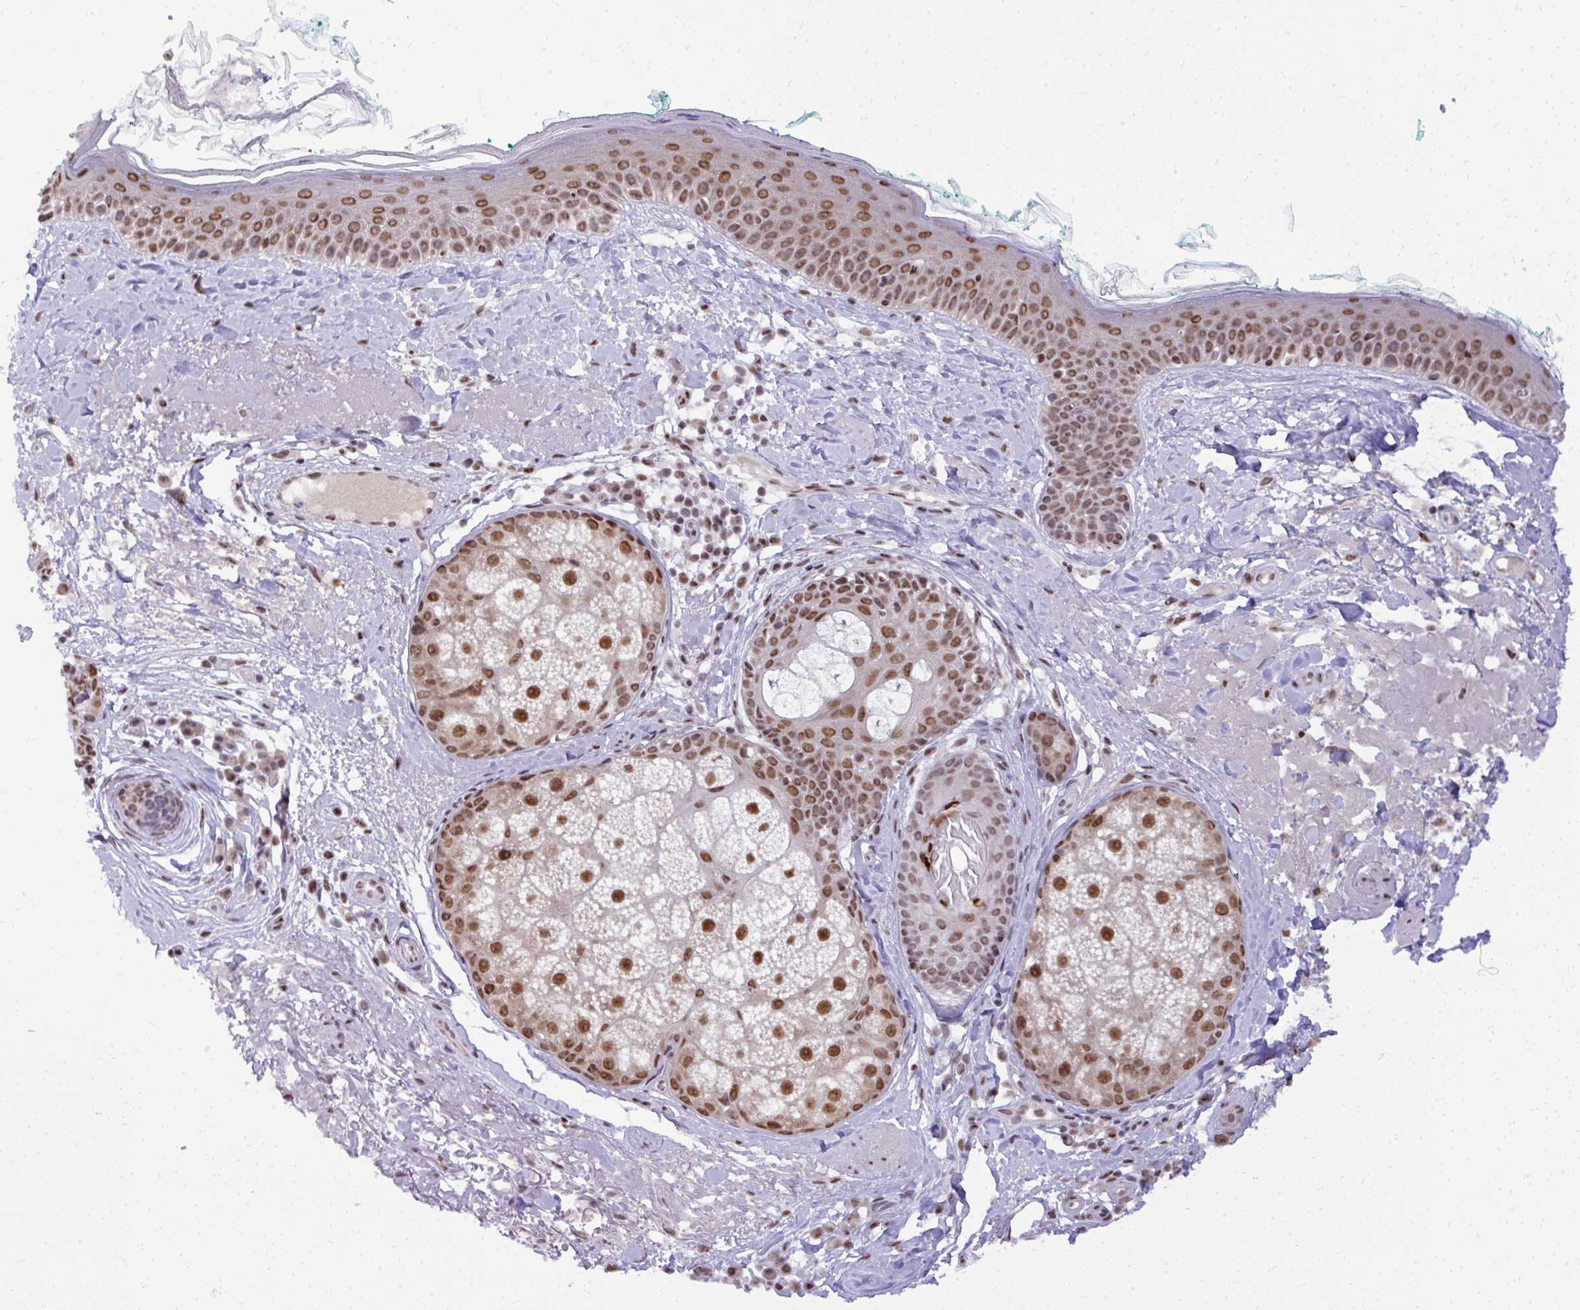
{"staining": {"intensity": "moderate", "quantity": ">75%", "location": "nuclear"}, "tissue": "skin", "cell_type": "Fibroblasts", "image_type": "normal", "snomed": [{"axis": "morphology", "description": "Normal tissue, NOS"}, {"axis": "topography", "description": "Skin"}], "caption": "Brown immunohistochemical staining in unremarkable skin demonstrates moderate nuclear positivity in approximately >75% of fibroblasts.", "gene": "PRPF19", "patient": {"sex": "male", "age": 73}}